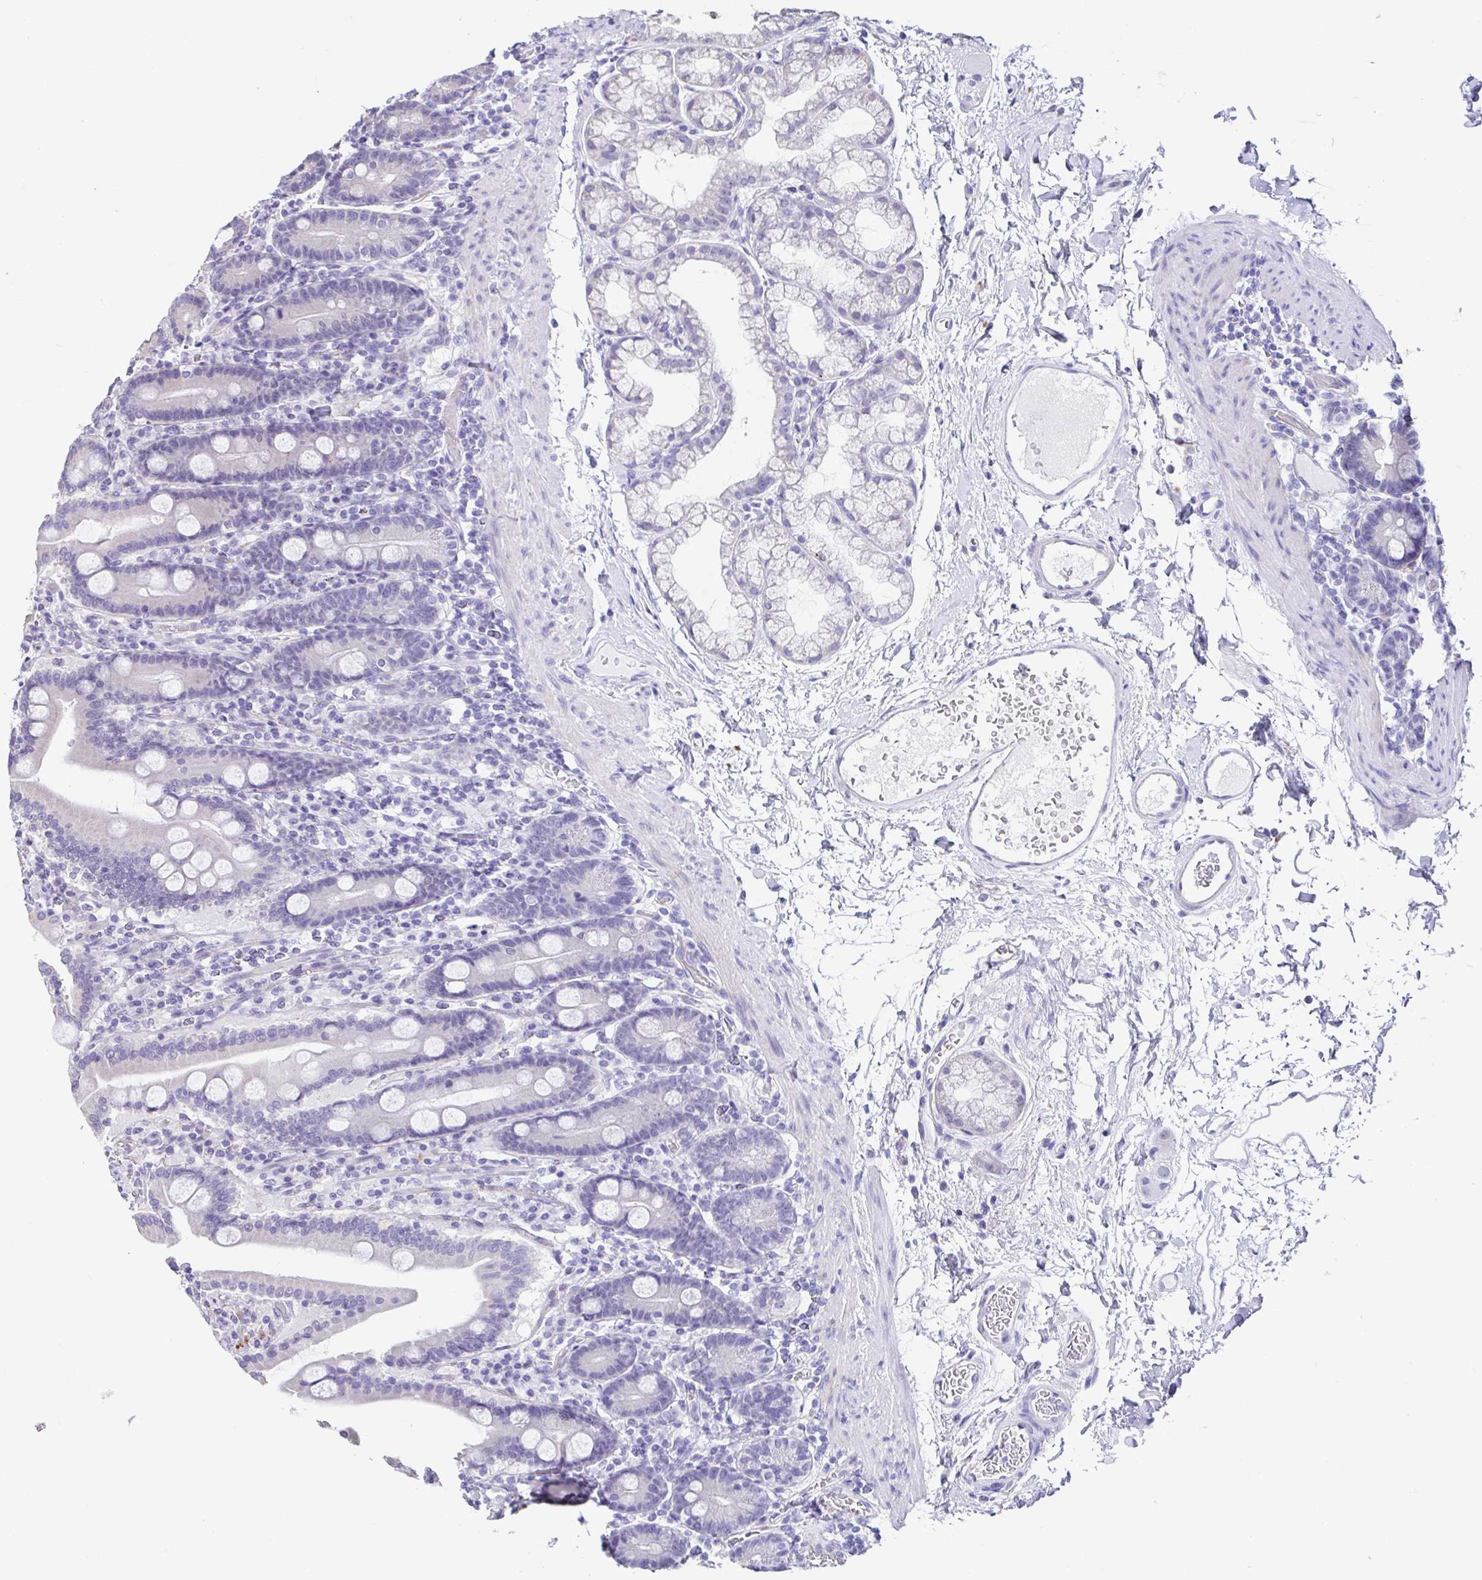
{"staining": {"intensity": "negative", "quantity": "none", "location": "none"}, "tissue": "duodenum", "cell_type": "Glandular cells", "image_type": "normal", "snomed": [{"axis": "morphology", "description": "Normal tissue, NOS"}, {"axis": "topography", "description": "Duodenum"}], "caption": "Human duodenum stained for a protein using IHC displays no expression in glandular cells.", "gene": "TMPRSS11E", "patient": {"sex": "male", "age": 55}}